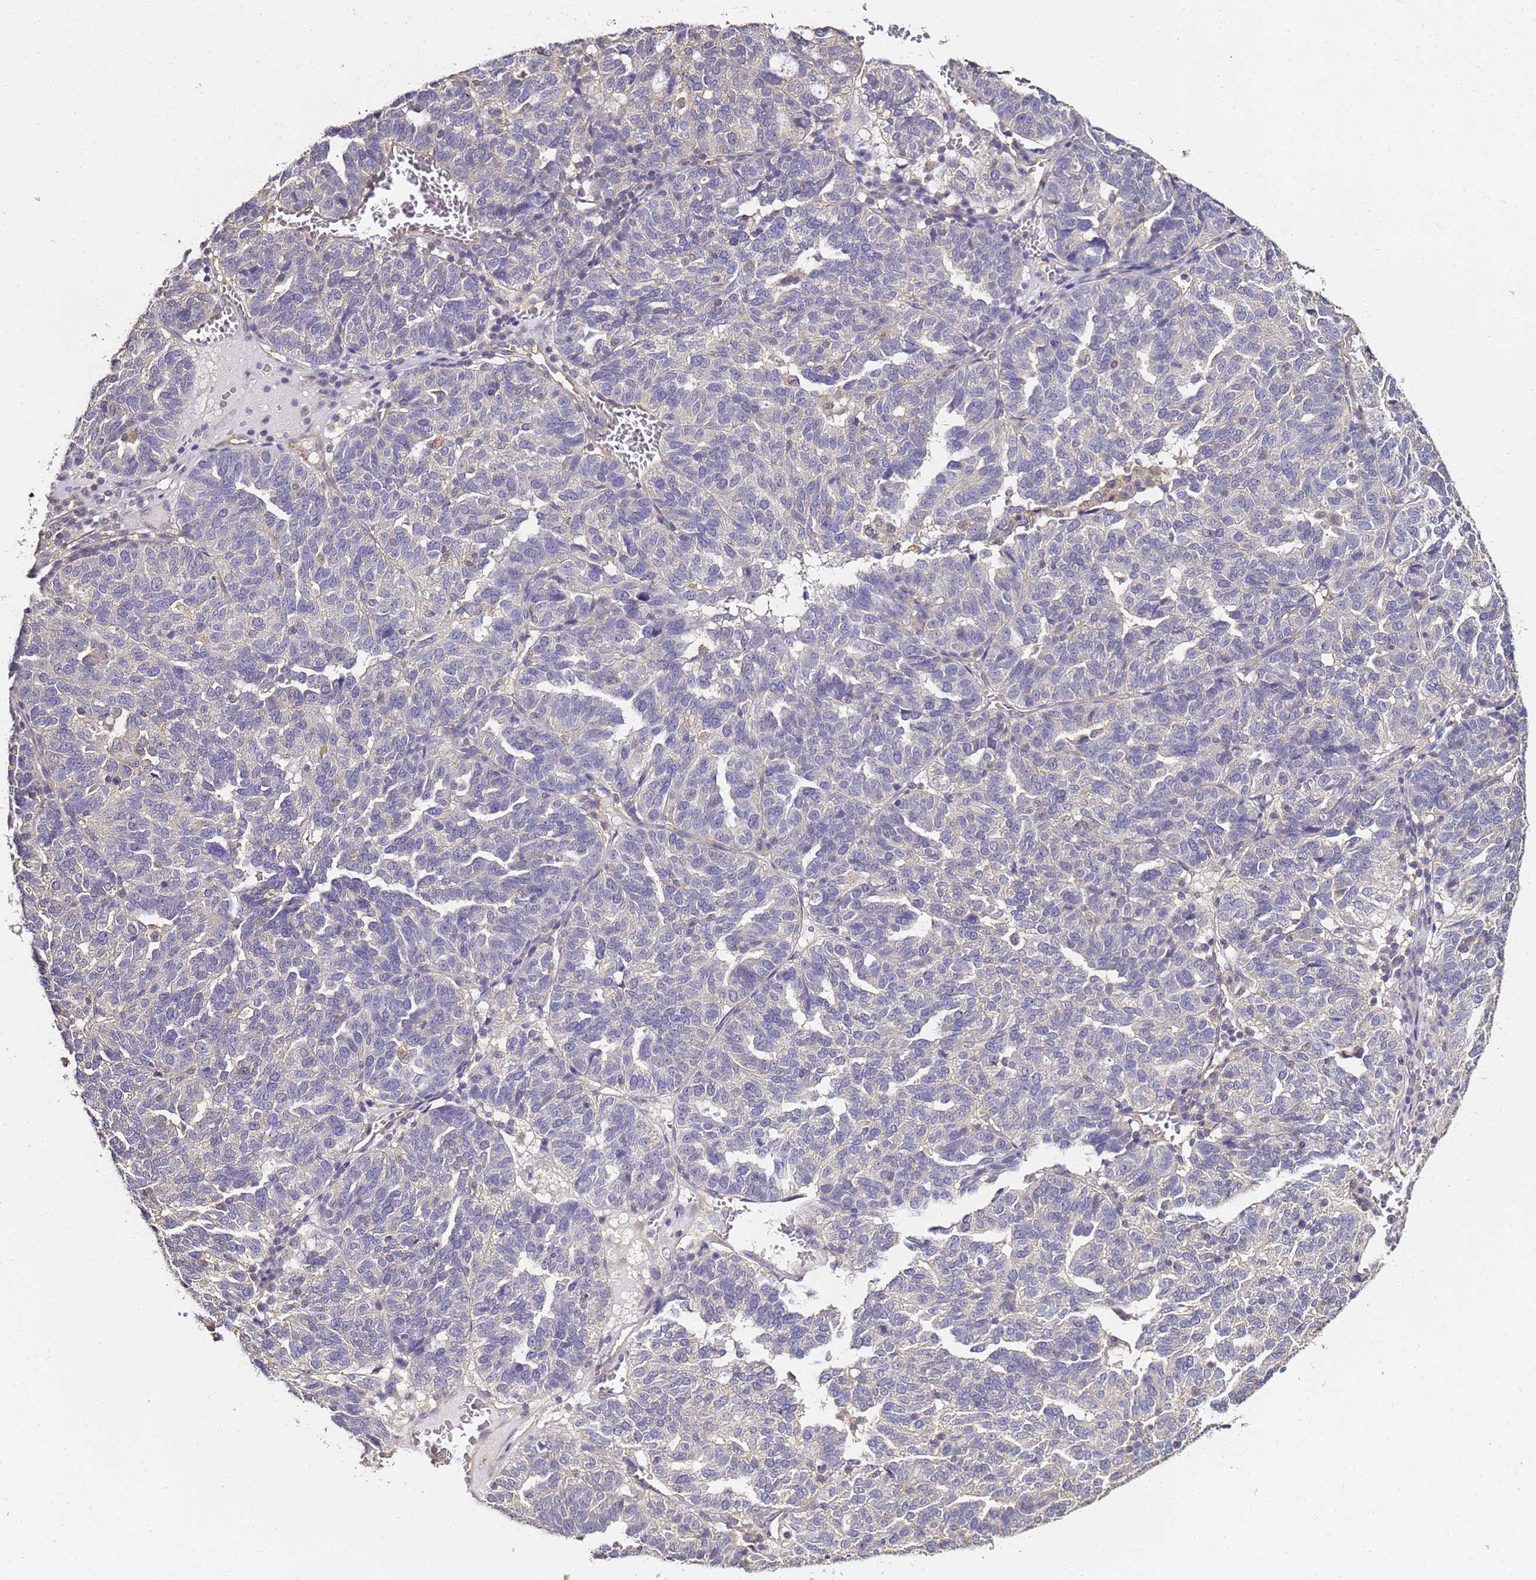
{"staining": {"intensity": "negative", "quantity": "none", "location": "none"}, "tissue": "ovarian cancer", "cell_type": "Tumor cells", "image_type": "cancer", "snomed": [{"axis": "morphology", "description": "Cystadenocarcinoma, serous, NOS"}, {"axis": "topography", "description": "Ovary"}], "caption": "DAB immunohistochemical staining of human serous cystadenocarcinoma (ovarian) reveals no significant expression in tumor cells. (Brightfield microscopy of DAB (3,3'-diaminobenzidine) immunohistochemistry at high magnification).", "gene": "ENOPH1", "patient": {"sex": "female", "age": 59}}